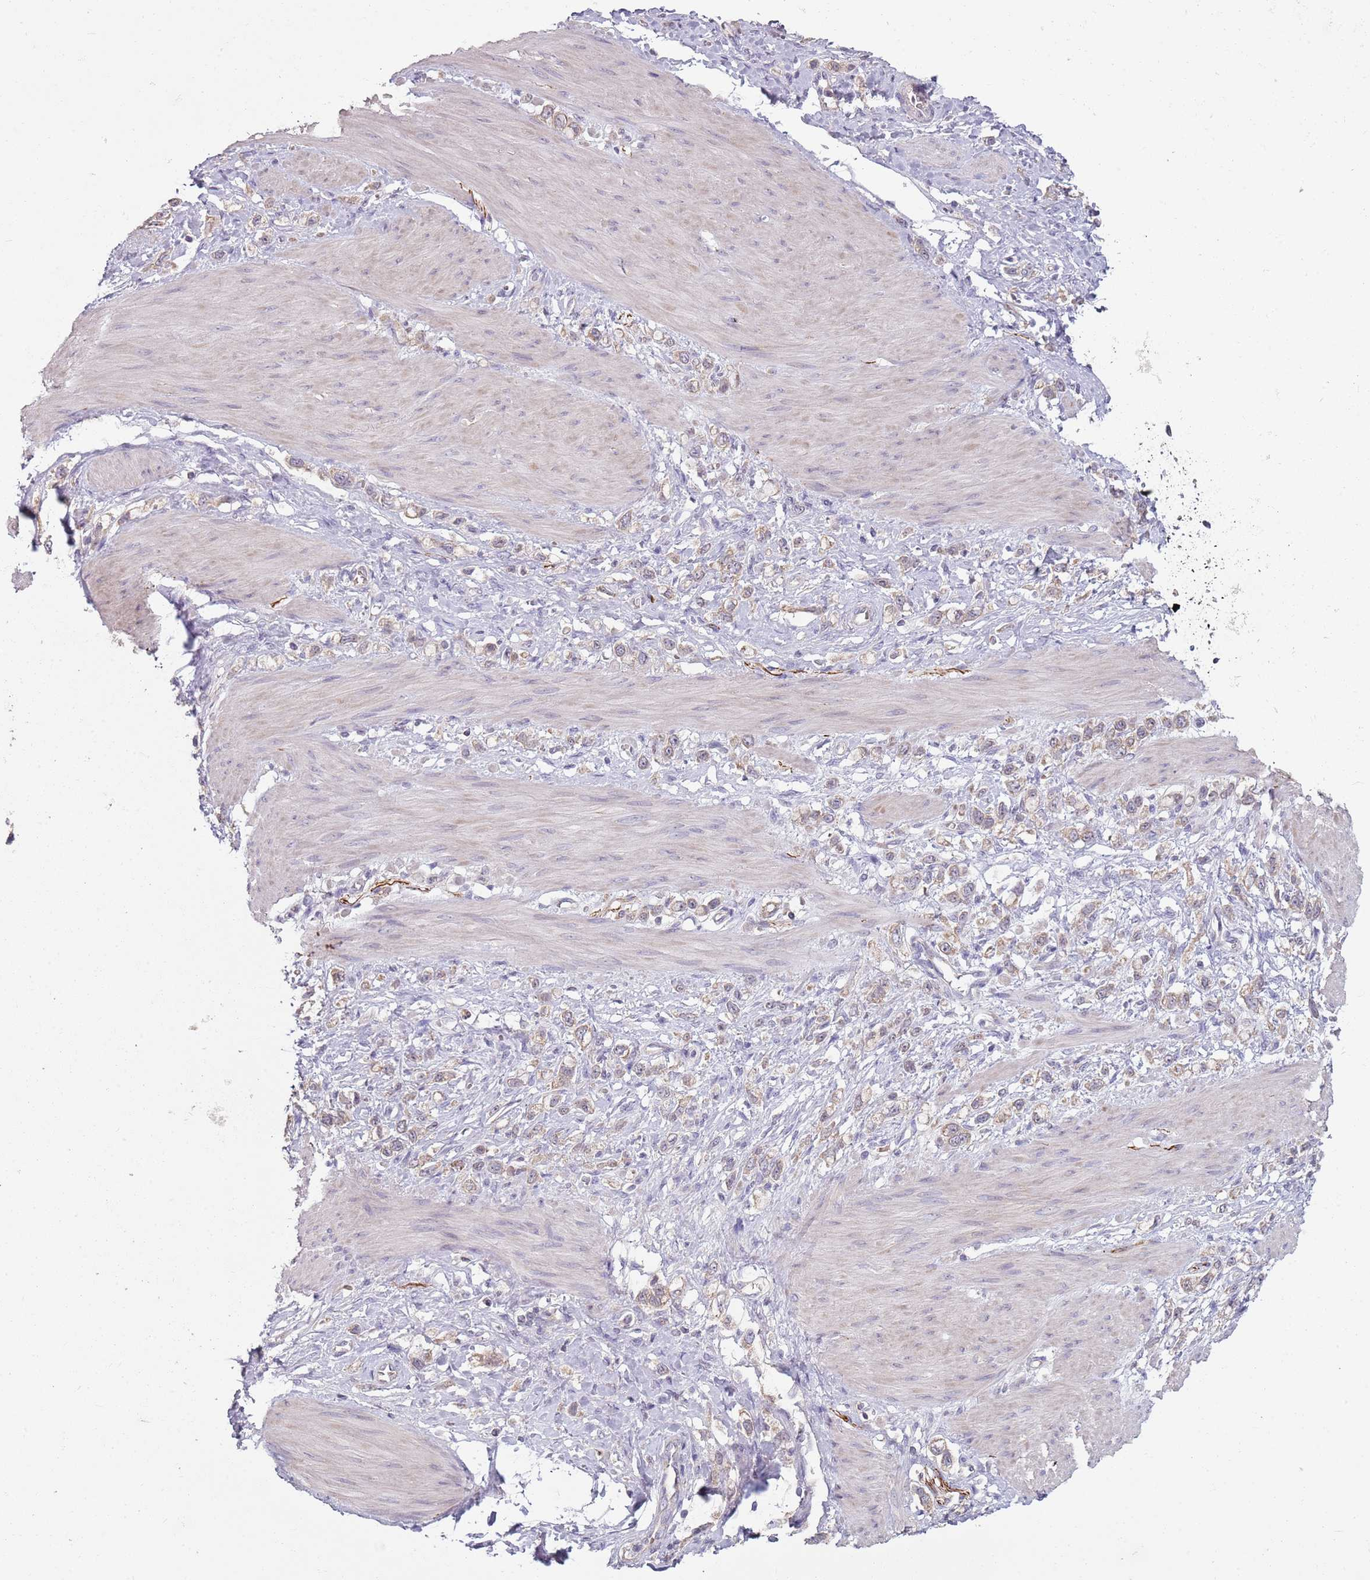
{"staining": {"intensity": "weak", "quantity": "25%-75%", "location": "cytoplasmic/membranous"}, "tissue": "stomach cancer", "cell_type": "Tumor cells", "image_type": "cancer", "snomed": [{"axis": "morphology", "description": "Adenocarcinoma, NOS"}, {"axis": "topography", "description": "Stomach"}], "caption": "Immunohistochemistry (IHC) photomicrograph of neoplastic tissue: human adenocarcinoma (stomach) stained using IHC shows low levels of weak protein expression localized specifically in the cytoplasmic/membranous of tumor cells, appearing as a cytoplasmic/membranous brown color.", "gene": "TEKT4", "patient": {"sex": "female", "age": 65}}